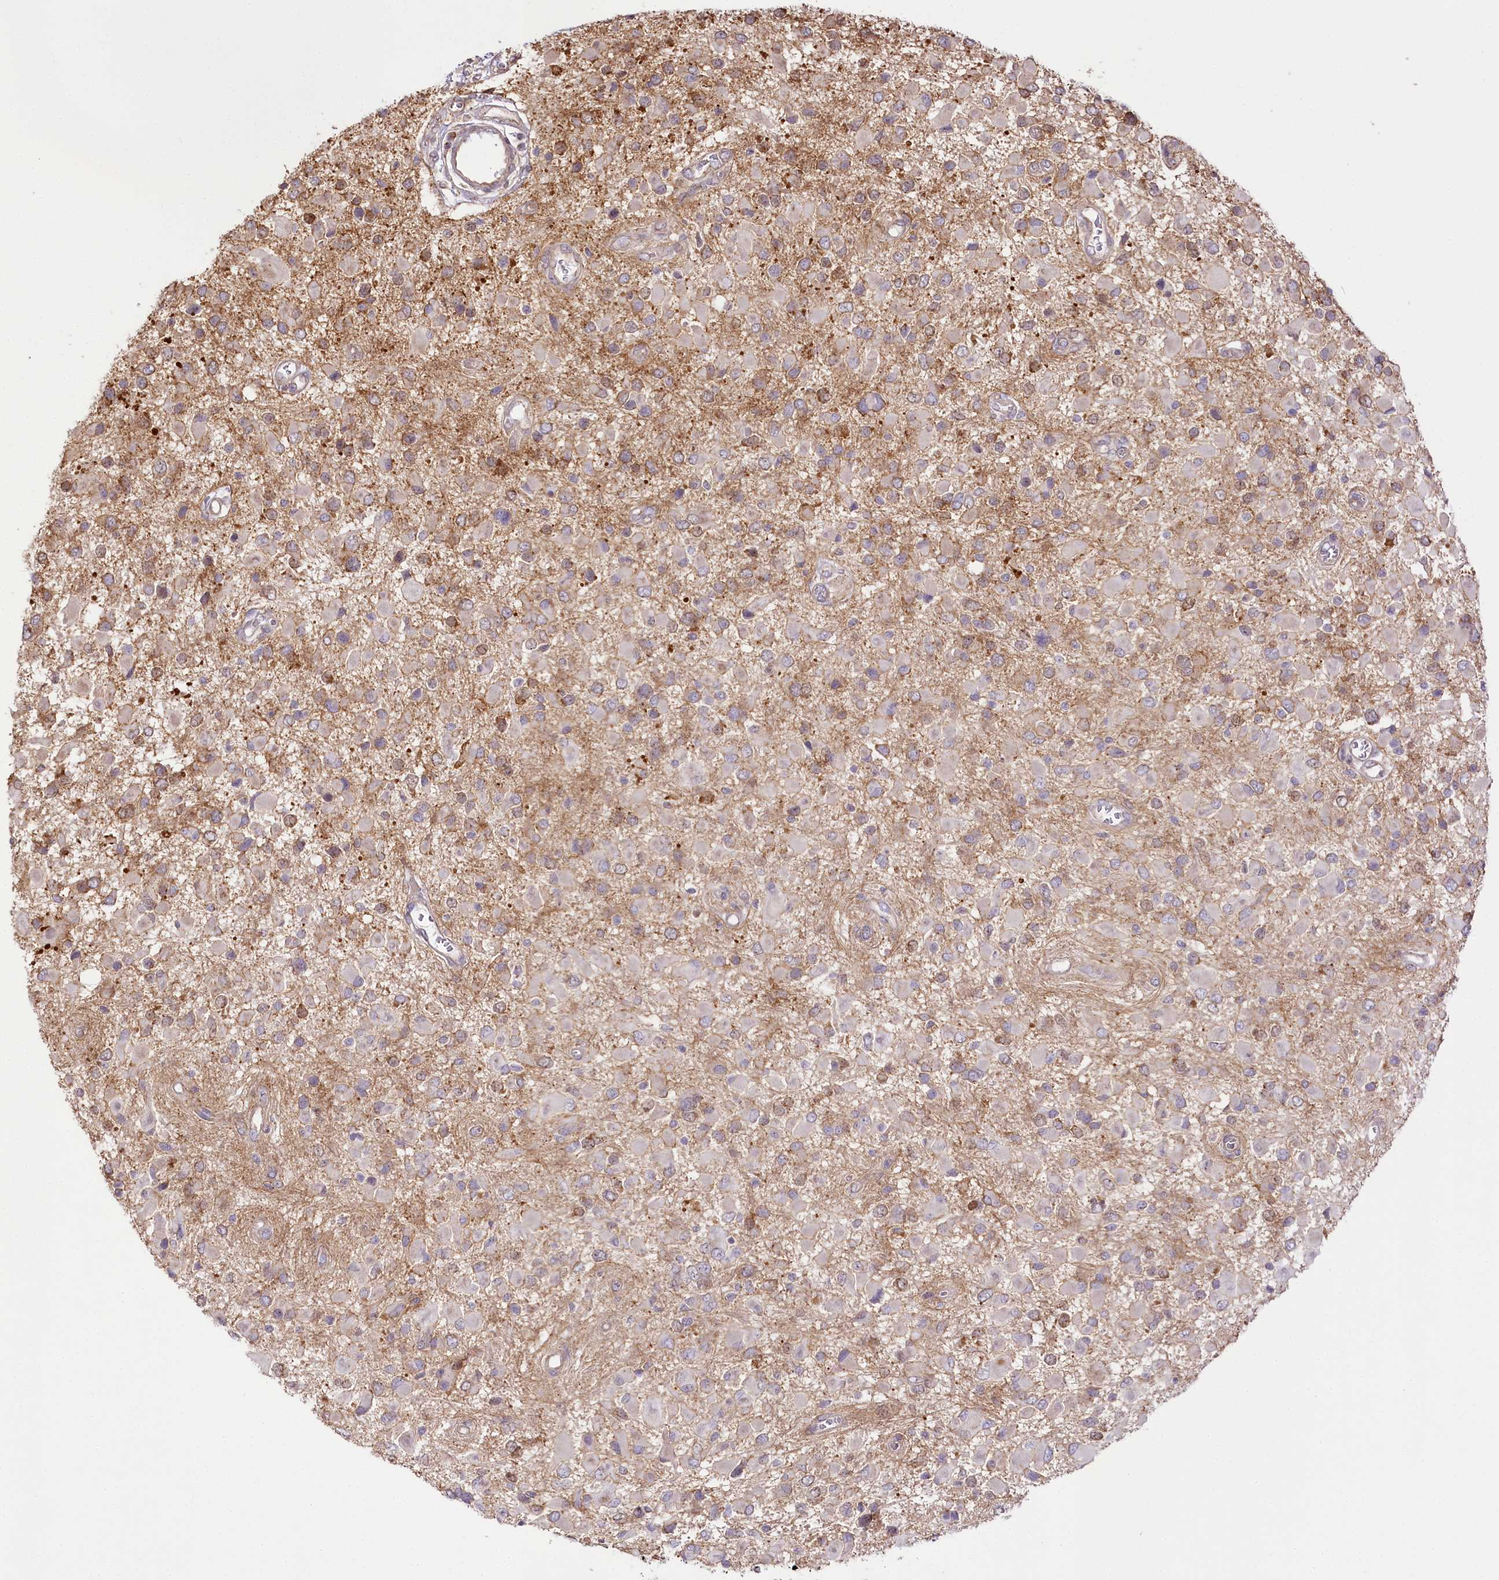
{"staining": {"intensity": "negative", "quantity": "none", "location": "none"}, "tissue": "glioma", "cell_type": "Tumor cells", "image_type": "cancer", "snomed": [{"axis": "morphology", "description": "Glioma, malignant, High grade"}, {"axis": "topography", "description": "Brain"}], "caption": "Immunohistochemical staining of human malignant glioma (high-grade) exhibits no significant expression in tumor cells.", "gene": "ZNF226", "patient": {"sex": "male", "age": 53}}